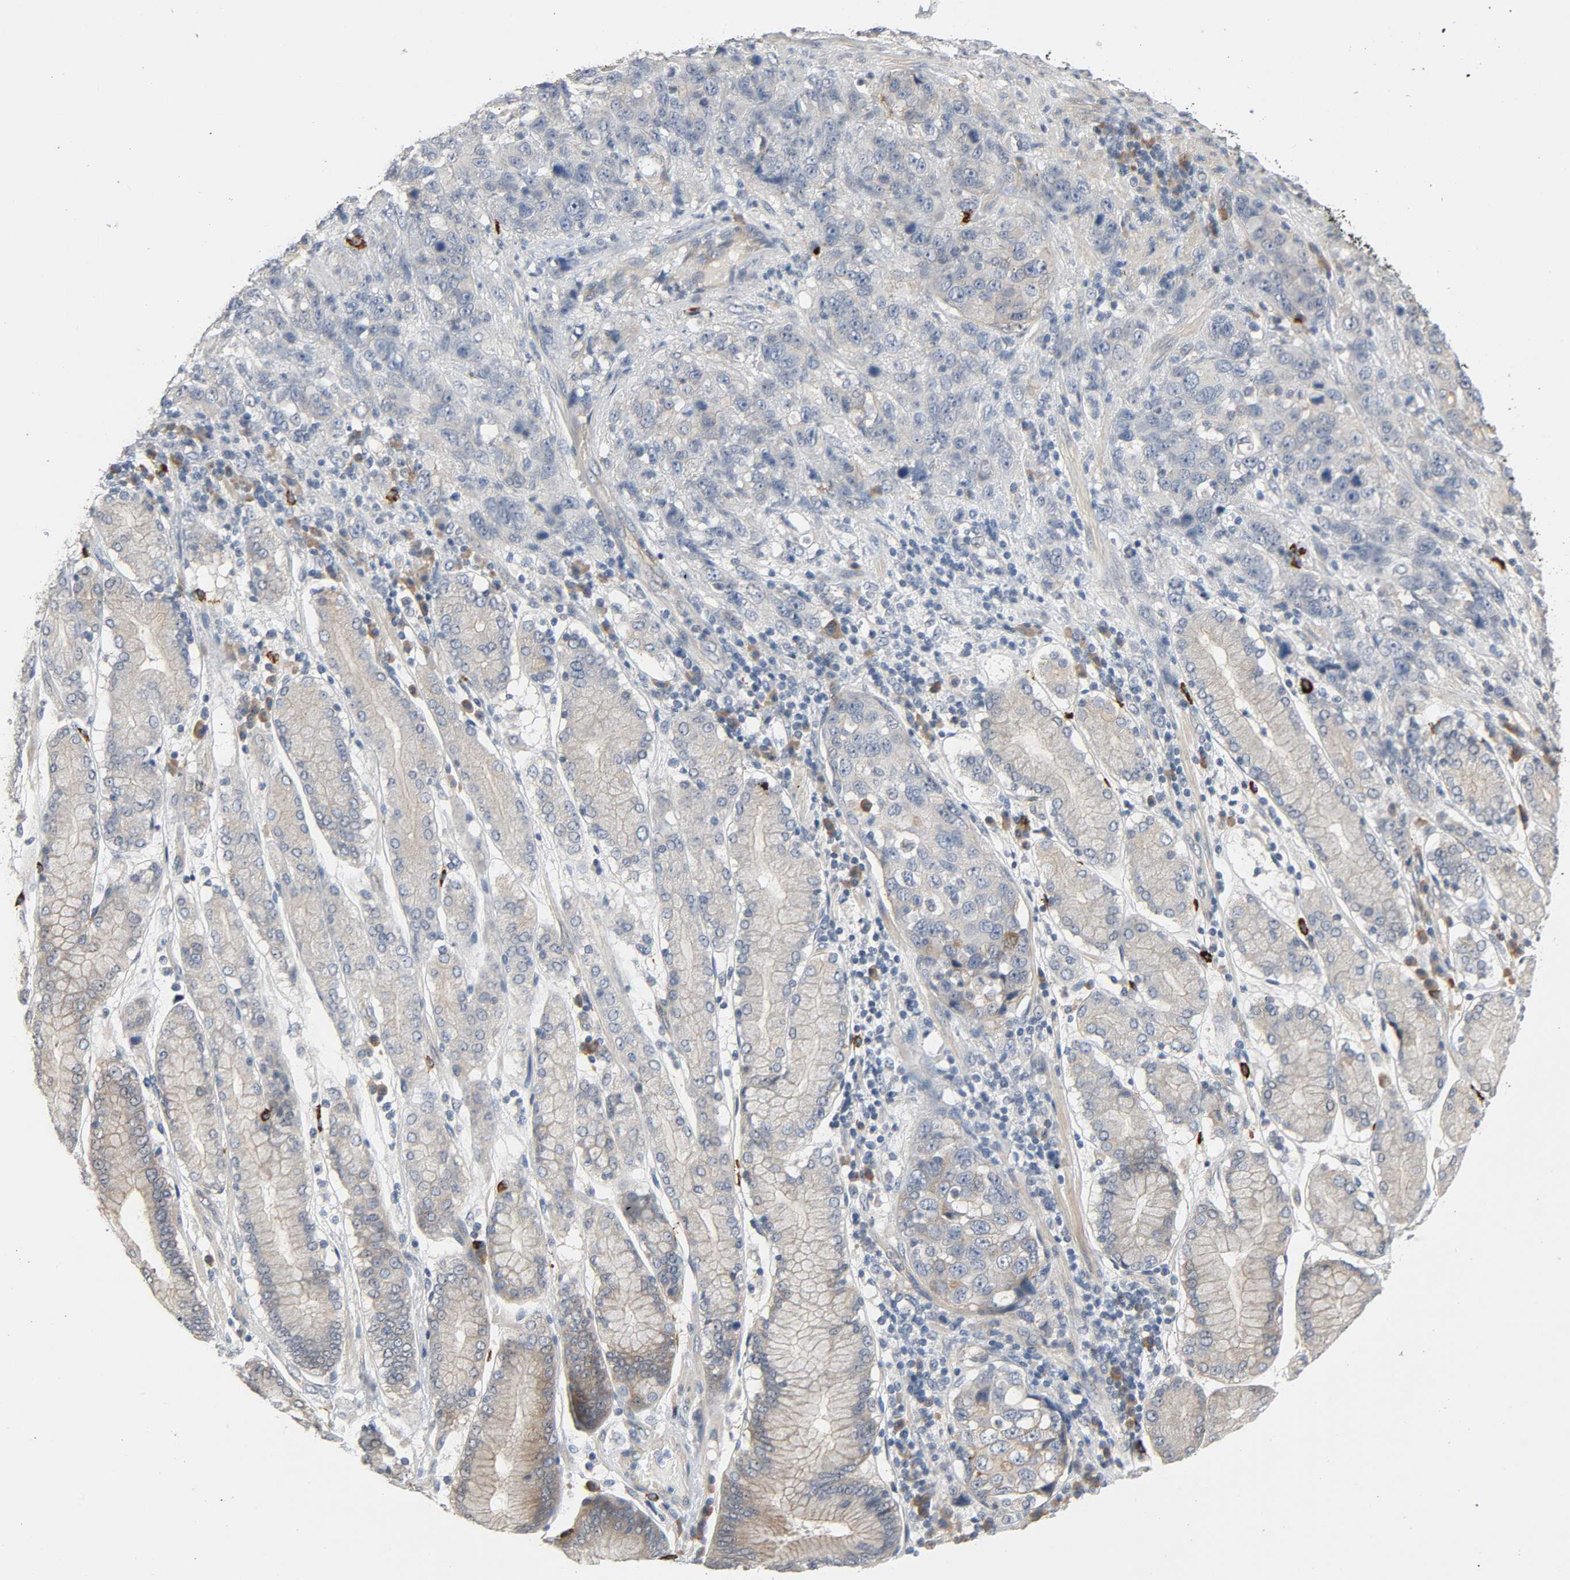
{"staining": {"intensity": "negative", "quantity": "none", "location": "none"}, "tissue": "stomach cancer", "cell_type": "Tumor cells", "image_type": "cancer", "snomed": [{"axis": "morphology", "description": "Normal tissue, NOS"}, {"axis": "morphology", "description": "Adenocarcinoma, NOS"}, {"axis": "topography", "description": "Stomach"}], "caption": "This photomicrograph is of stomach cancer (adenocarcinoma) stained with IHC to label a protein in brown with the nuclei are counter-stained blue. There is no positivity in tumor cells. (Immunohistochemistry, brightfield microscopy, high magnification).", "gene": "LIMCH1", "patient": {"sex": "male", "age": 48}}